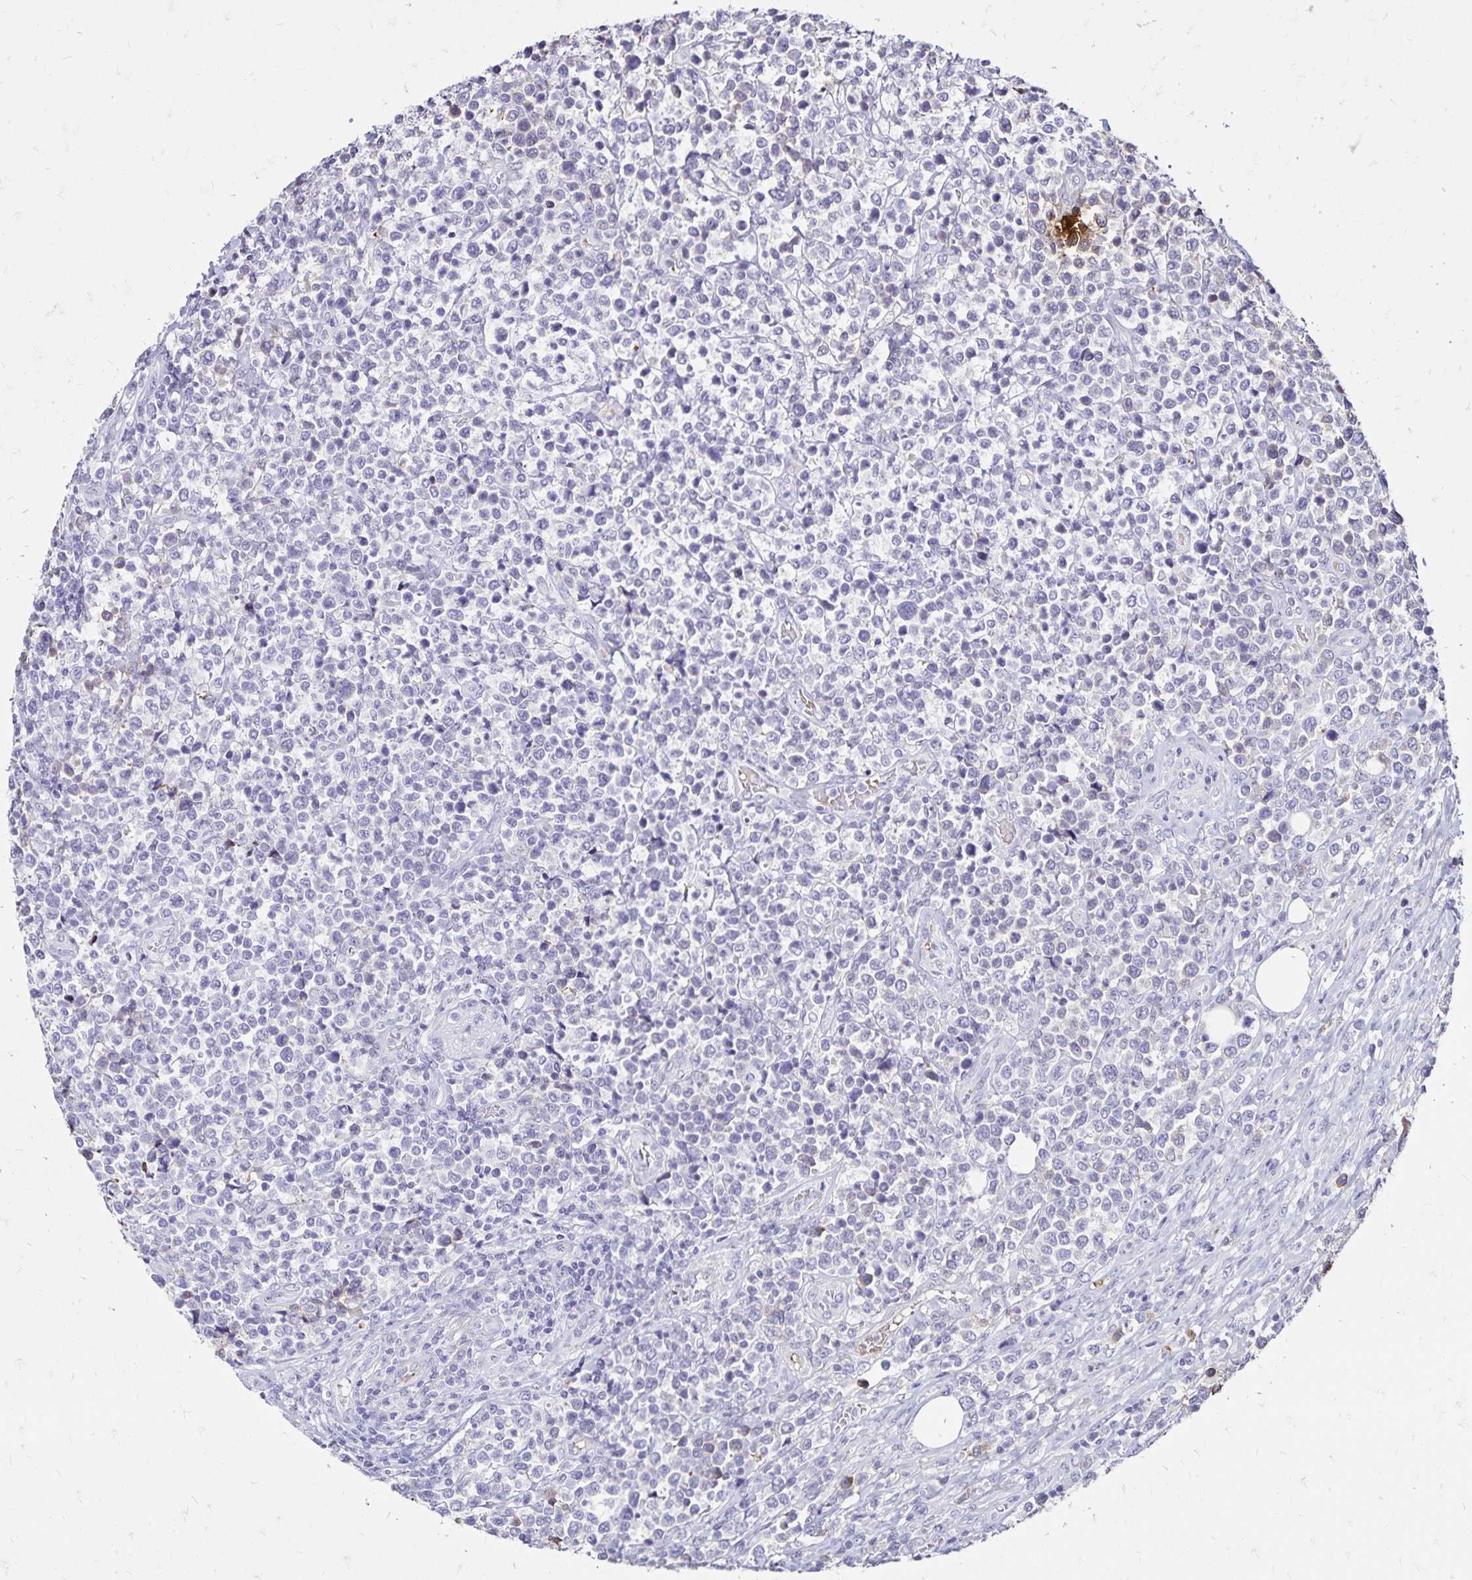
{"staining": {"intensity": "negative", "quantity": "none", "location": "none"}, "tissue": "lymphoma", "cell_type": "Tumor cells", "image_type": "cancer", "snomed": [{"axis": "morphology", "description": "Malignant lymphoma, non-Hodgkin's type, High grade"}, {"axis": "topography", "description": "Soft tissue"}], "caption": "Photomicrograph shows no protein expression in tumor cells of high-grade malignant lymphoma, non-Hodgkin's type tissue.", "gene": "KISS1", "patient": {"sex": "female", "age": 56}}